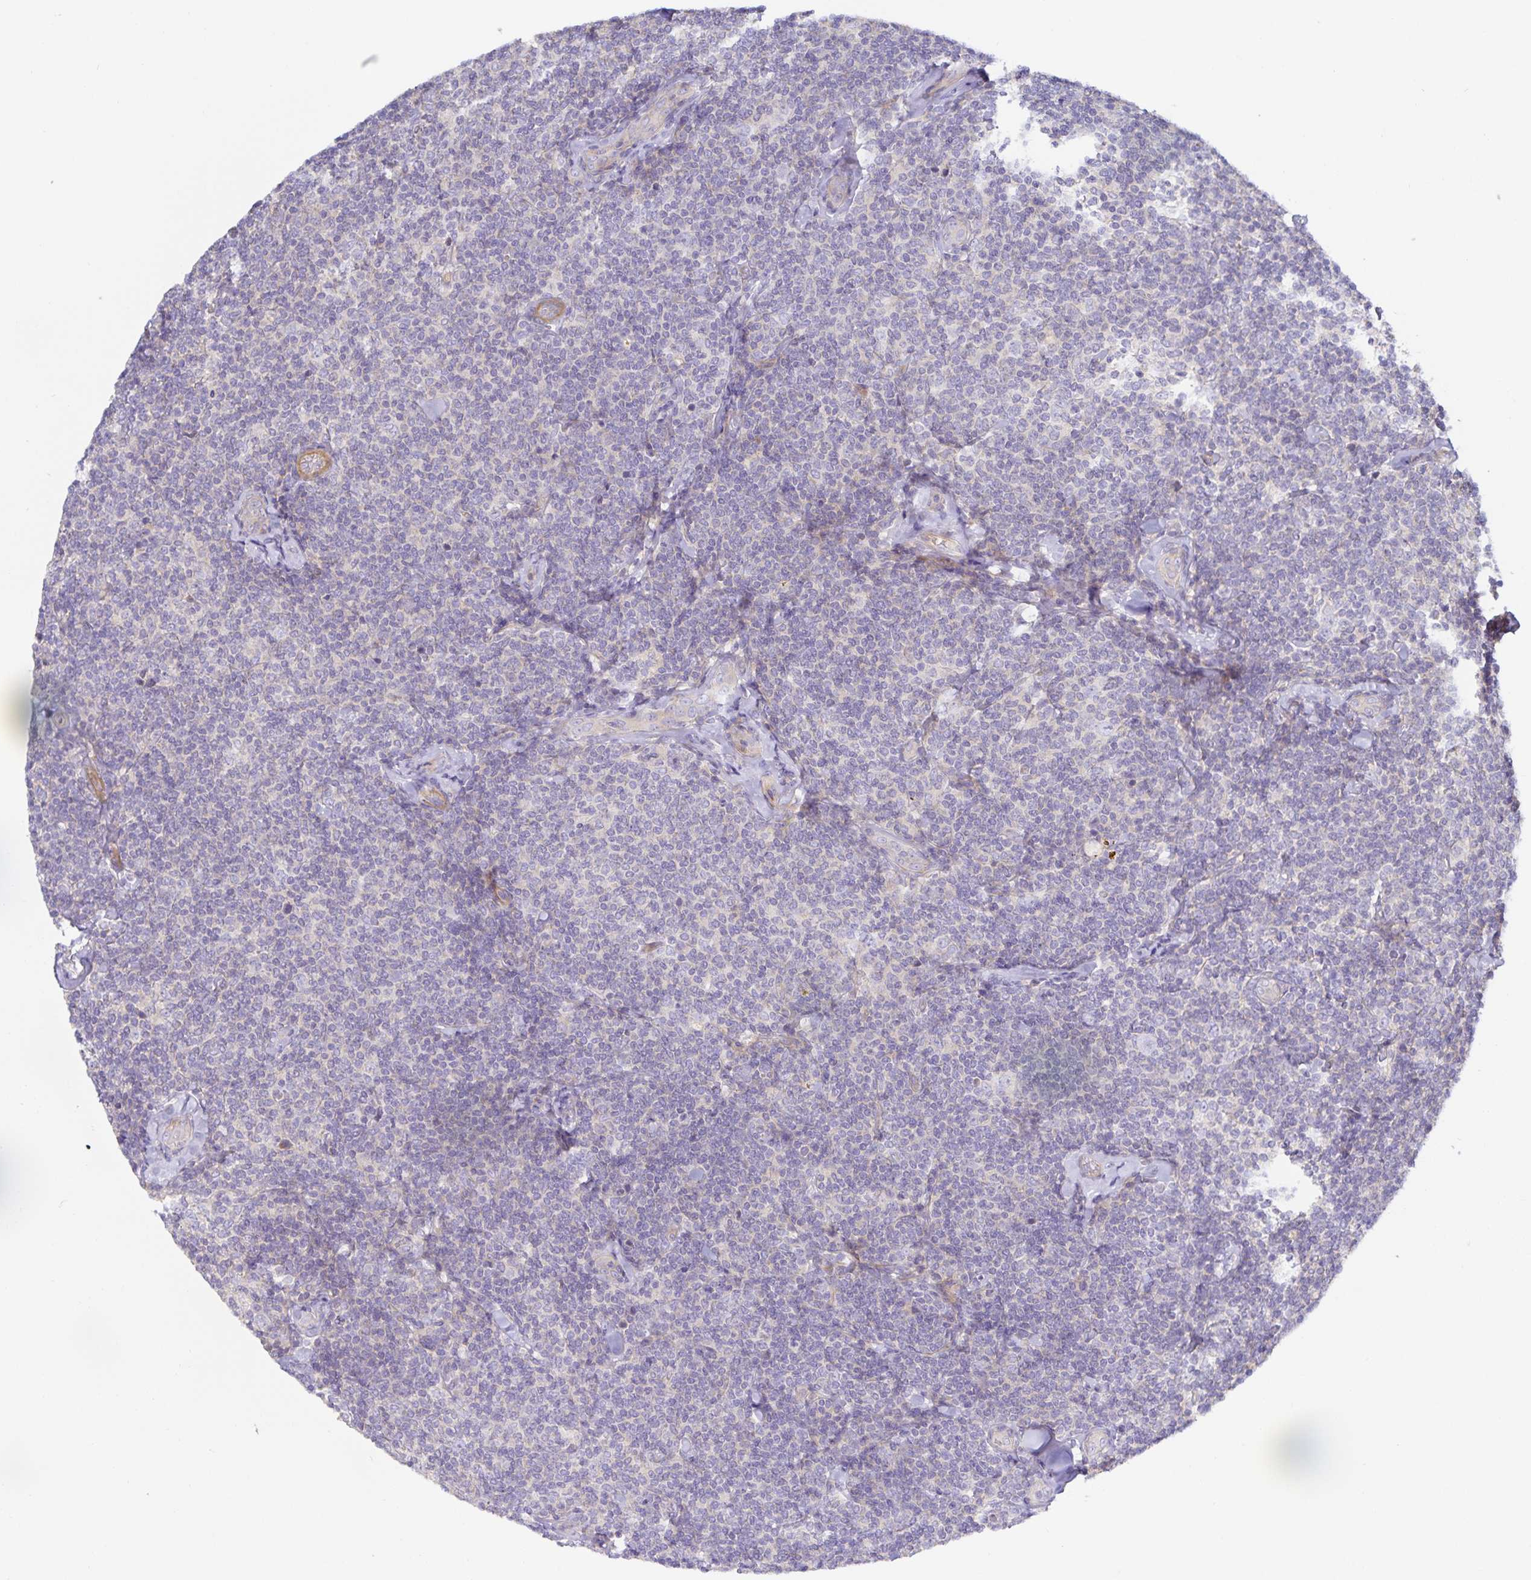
{"staining": {"intensity": "negative", "quantity": "none", "location": "none"}, "tissue": "lymphoma", "cell_type": "Tumor cells", "image_type": "cancer", "snomed": [{"axis": "morphology", "description": "Malignant lymphoma, non-Hodgkin's type, Low grade"}, {"axis": "topography", "description": "Lymph node"}], "caption": "IHC of human malignant lymphoma, non-Hodgkin's type (low-grade) reveals no positivity in tumor cells. (Immunohistochemistry (ihc), brightfield microscopy, high magnification).", "gene": "METTL22", "patient": {"sex": "female", "age": 56}}